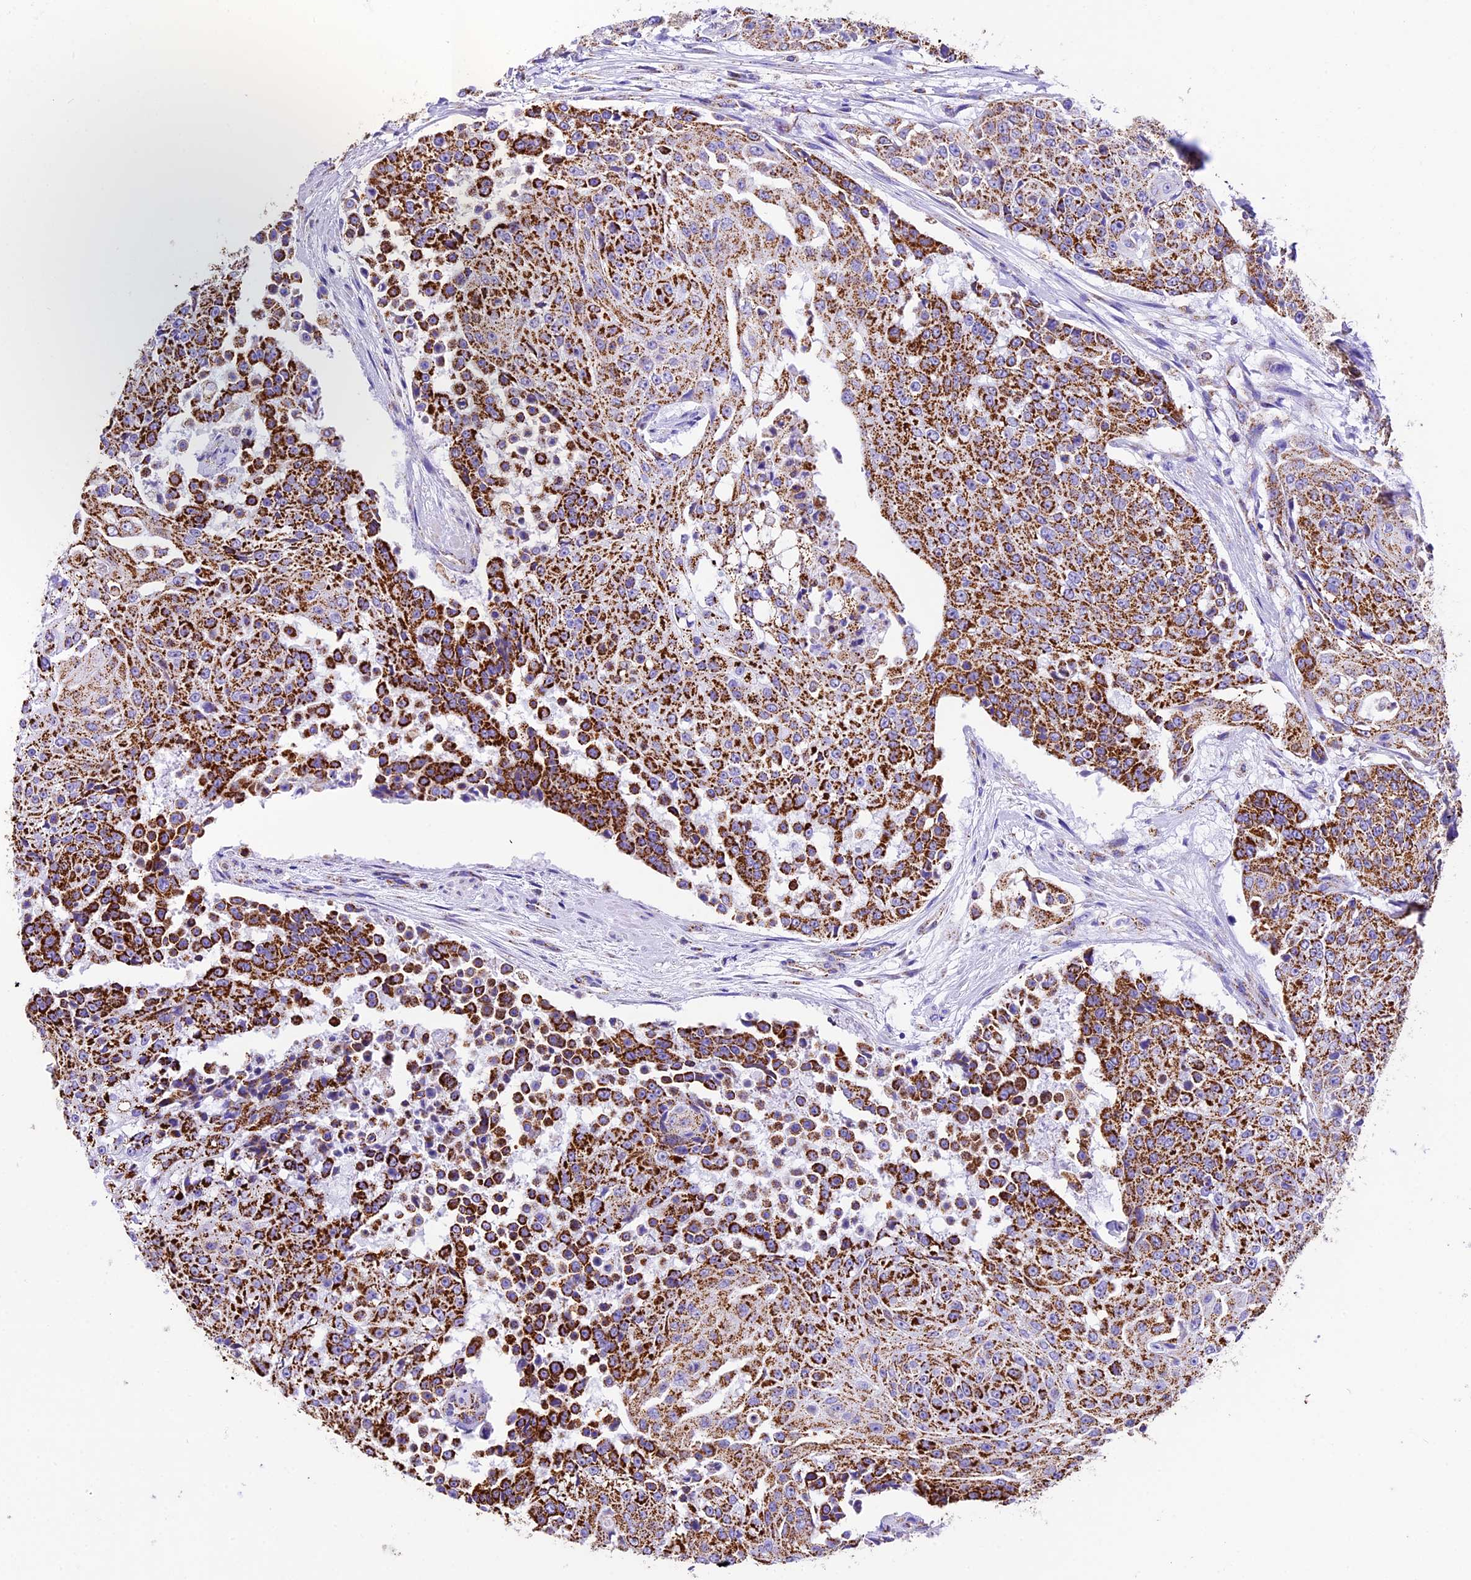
{"staining": {"intensity": "strong", "quantity": ">75%", "location": "cytoplasmic/membranous"}, "tissue": "urothelial cancer", "cell_type": "Tumor cells", "image_type": "cancer", "snomed": [{"axis": "morphology", "description": "Urothelial carcinoma, High grade"}, {"axis": "topography", "description": "Urinary bladder"}], "caption": "This is a histology image of IHC staining of urothelial carcinoma (high-grade), which shows strong positivity in the cytoplasmic/membranous of tumor cells.", "gene": "DCAF5", "patient": {"sex": "female", "age": 63}}